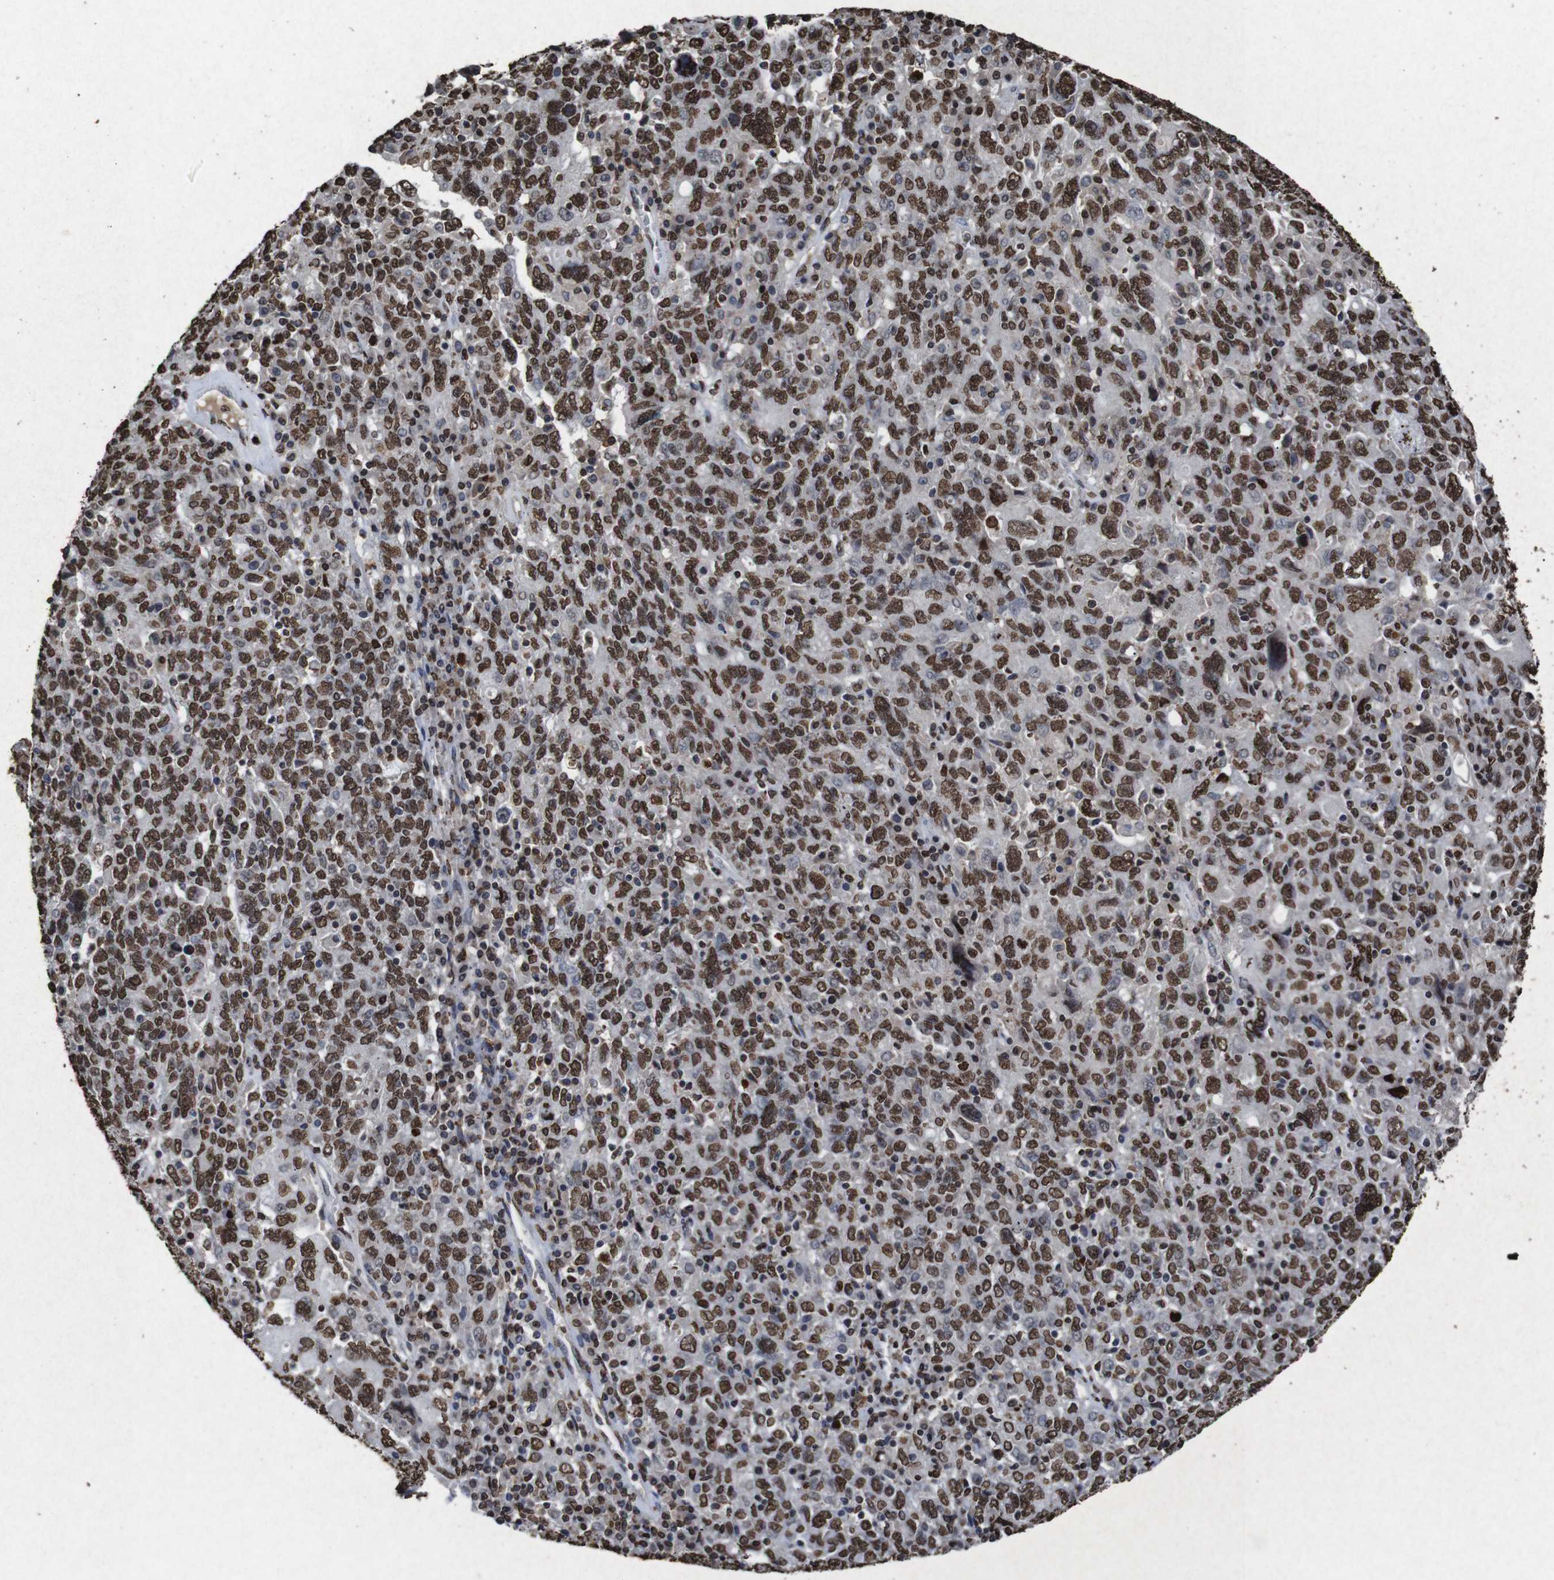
{"staining": {"intensity": "strong", "quantity": ">75%", "location": "nuclear"}, "tissue": "ovarian cancer", "cell_type": "Tumor cells", "image_type": "cancer", "snomed": [{"axis": "morphology", "description": "Carcinoma, endometroid"}, {"axis": "topography", "description": "Ovary"}], "caption": "Endometroid carcinoma (ovarian) tissue reveals strong nuclear positivity in approximately >75% of tumor cells, visualized by immunohistochemistry. (Brightfield microscopy of DAB IHC at high magnification).", "gene": "MDM2", "patient": {"sex": "female", "age": 62}}